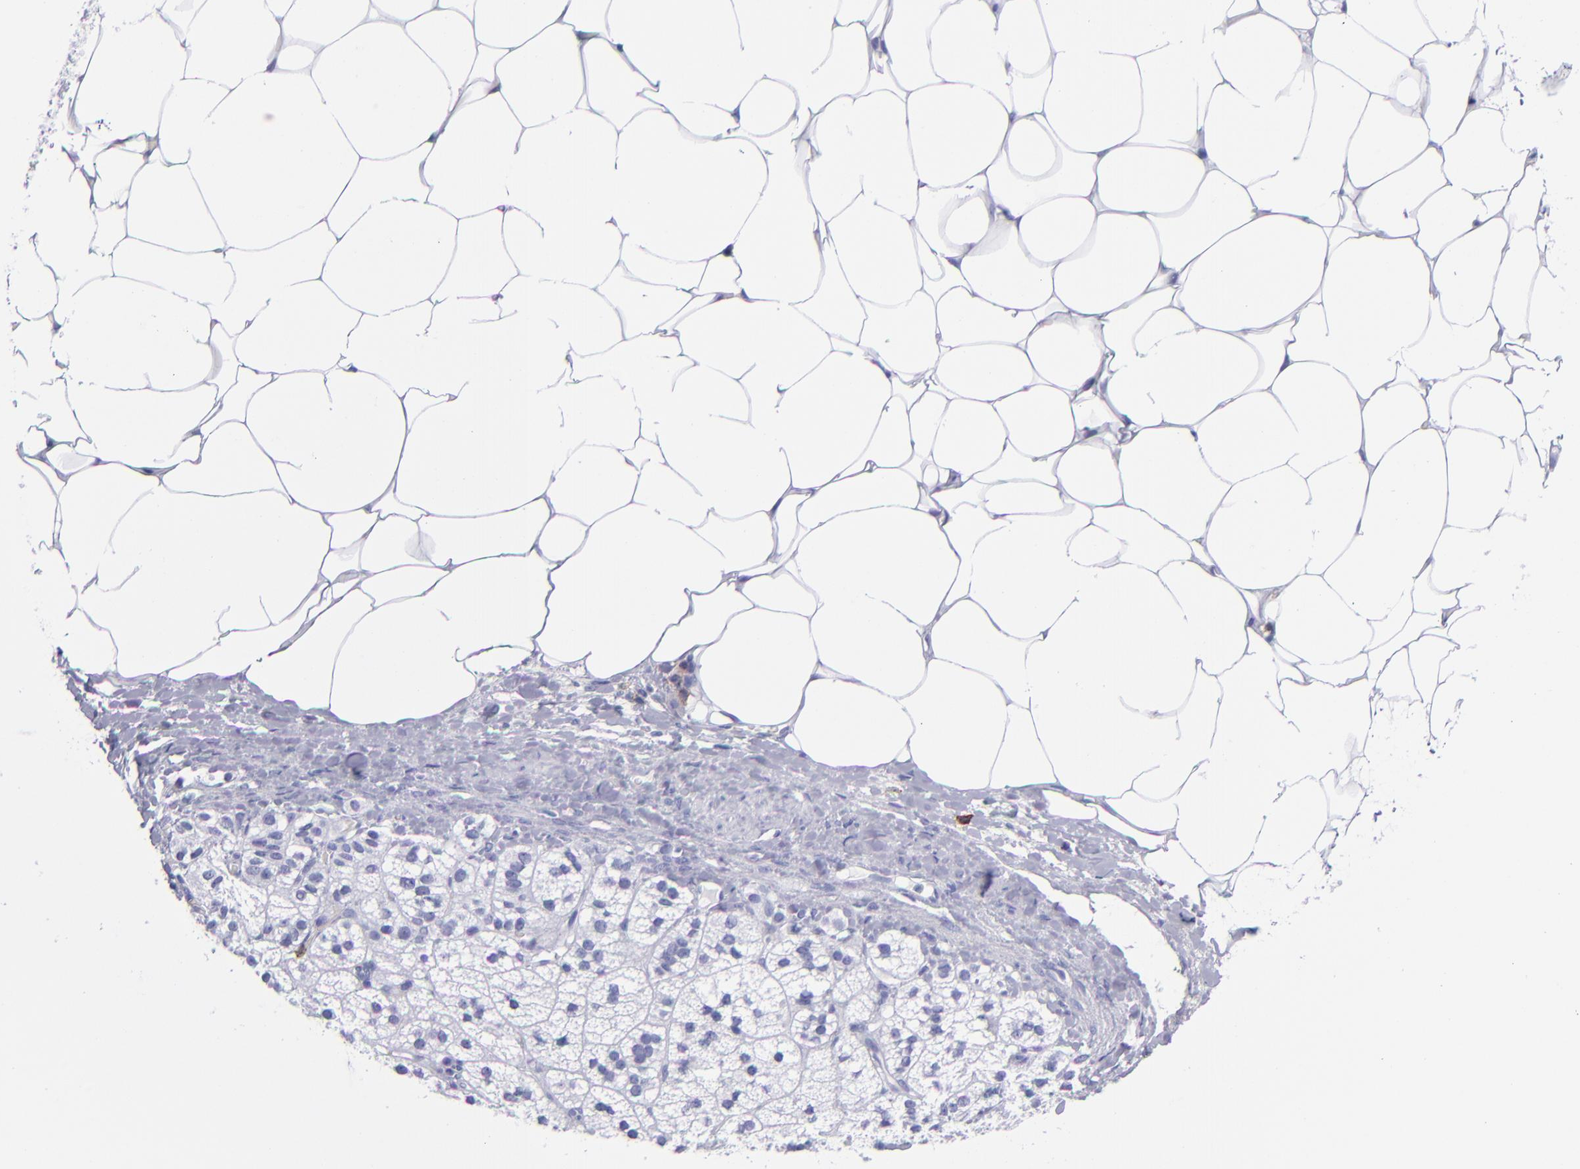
{"staining": {"intensity": "negative", "quantity": "none", "location": "none"}, "tissue": "adrenal gland", "cell_type": "Glandular cells", "image_type": "normal", "snomed": [{"axis": "morphology", "description": "Normal tissue, NOS"}, {"axis": "topography", "description": "Adrenal gland"}], "caption": "DAB (3,3'-diaminobenzidine) immunohistochemical staining of unremarkable adrenal gland exhibits no significant positivity in glandular cells. The staining was performed using DAB (3,3'-diaminobenzidine) to visualize the protein expression in brown, while the nuclei were stained in blue with hematoxylin (Magnification: 20x).", "gene": "CD6", "patient": {"sex": "male", "age": 35}}